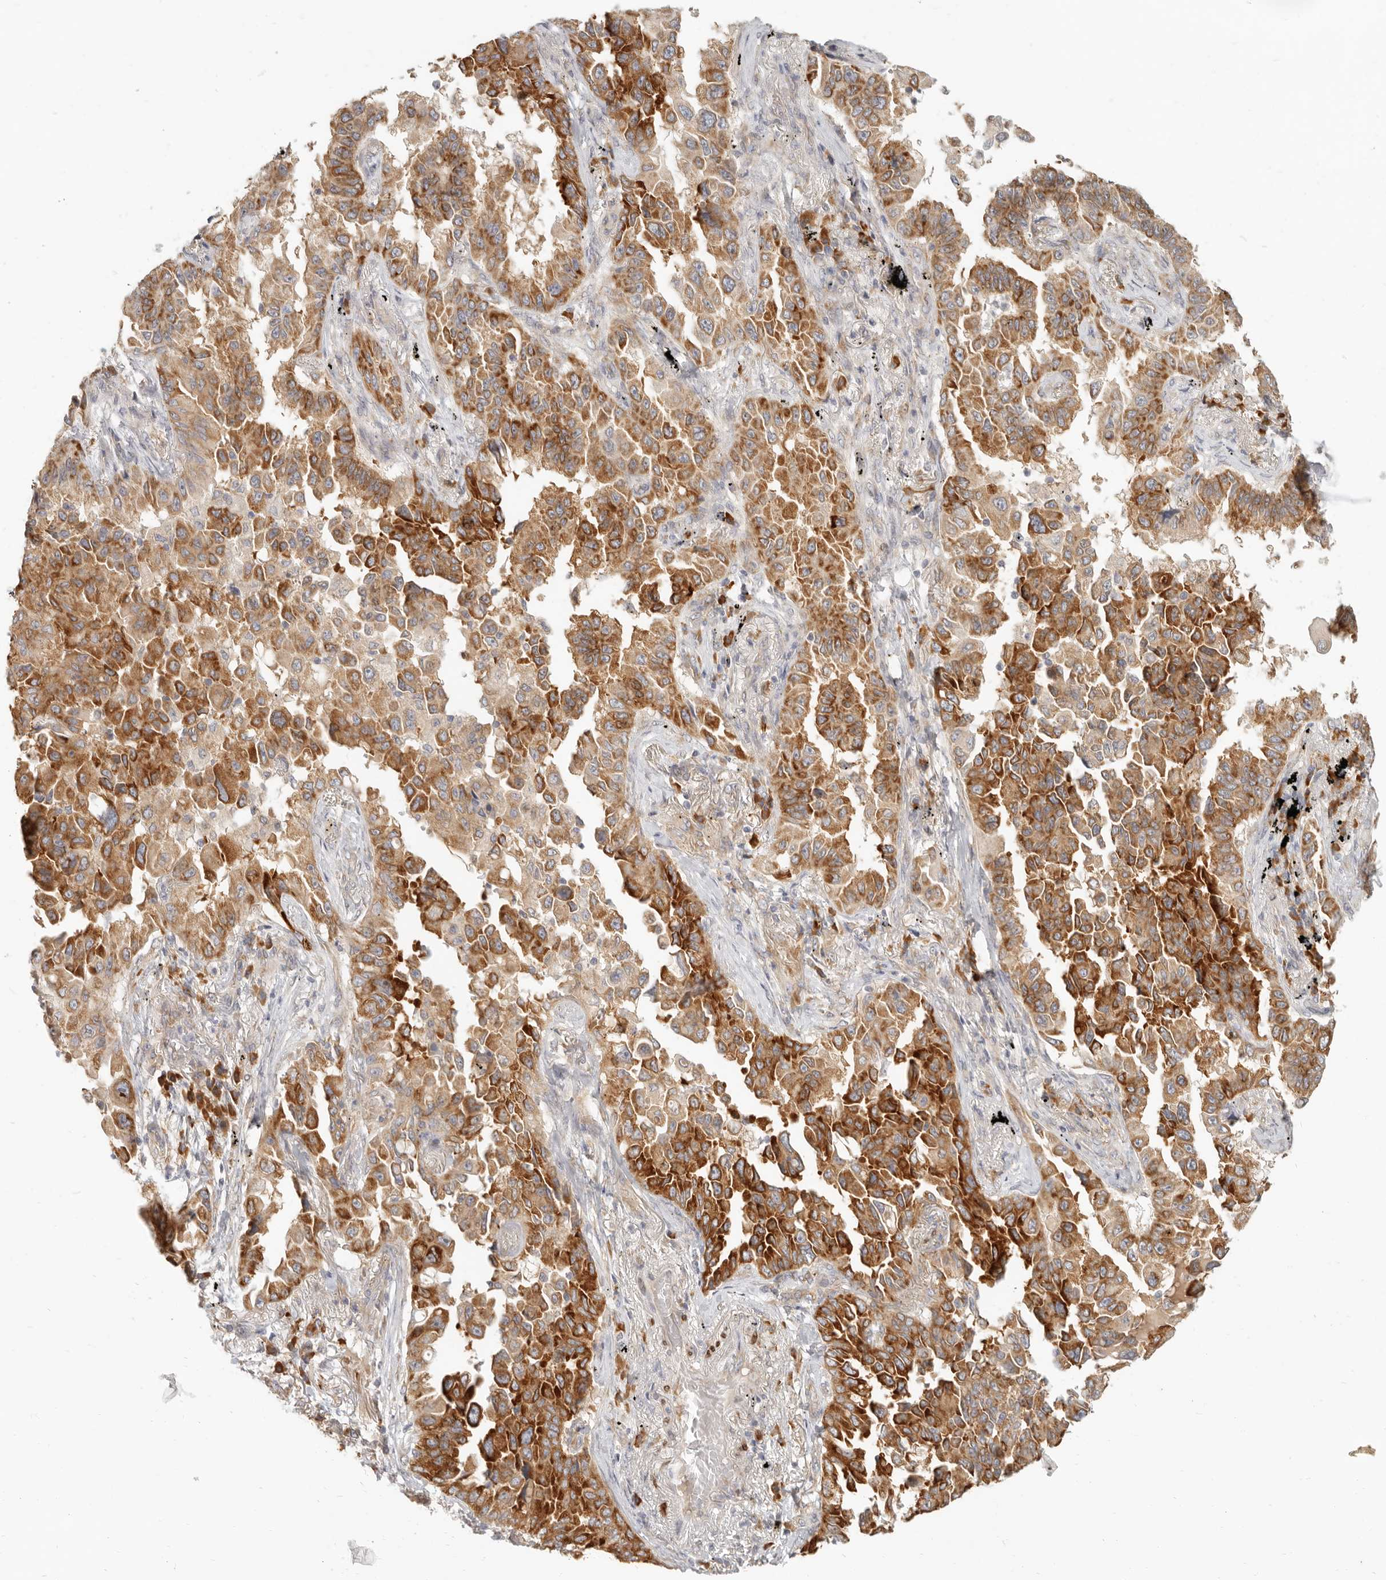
{"staining": {"intensity": "strong", "quantity": ">75%", "location": "cytoplasmic/membranous"}, "tissue": "lung cancer", "cell_type": "Tumor cells", "image_type": "cancer", "snomed": [{"axis": "morphology", "description": "Adenocarcinoma, NOS"}, {"axis": "topography", "description": "Lung"}], "caption": "An immunohistochemistry image of neoplastic tissue is shown. Protein staining in brown shows strong cytoplasmic/membranous positivity in adenocarcinoma (lung) within tumor cells.", "gene": "PABPC4", "patient": {"sex": "female", "age": 67}}